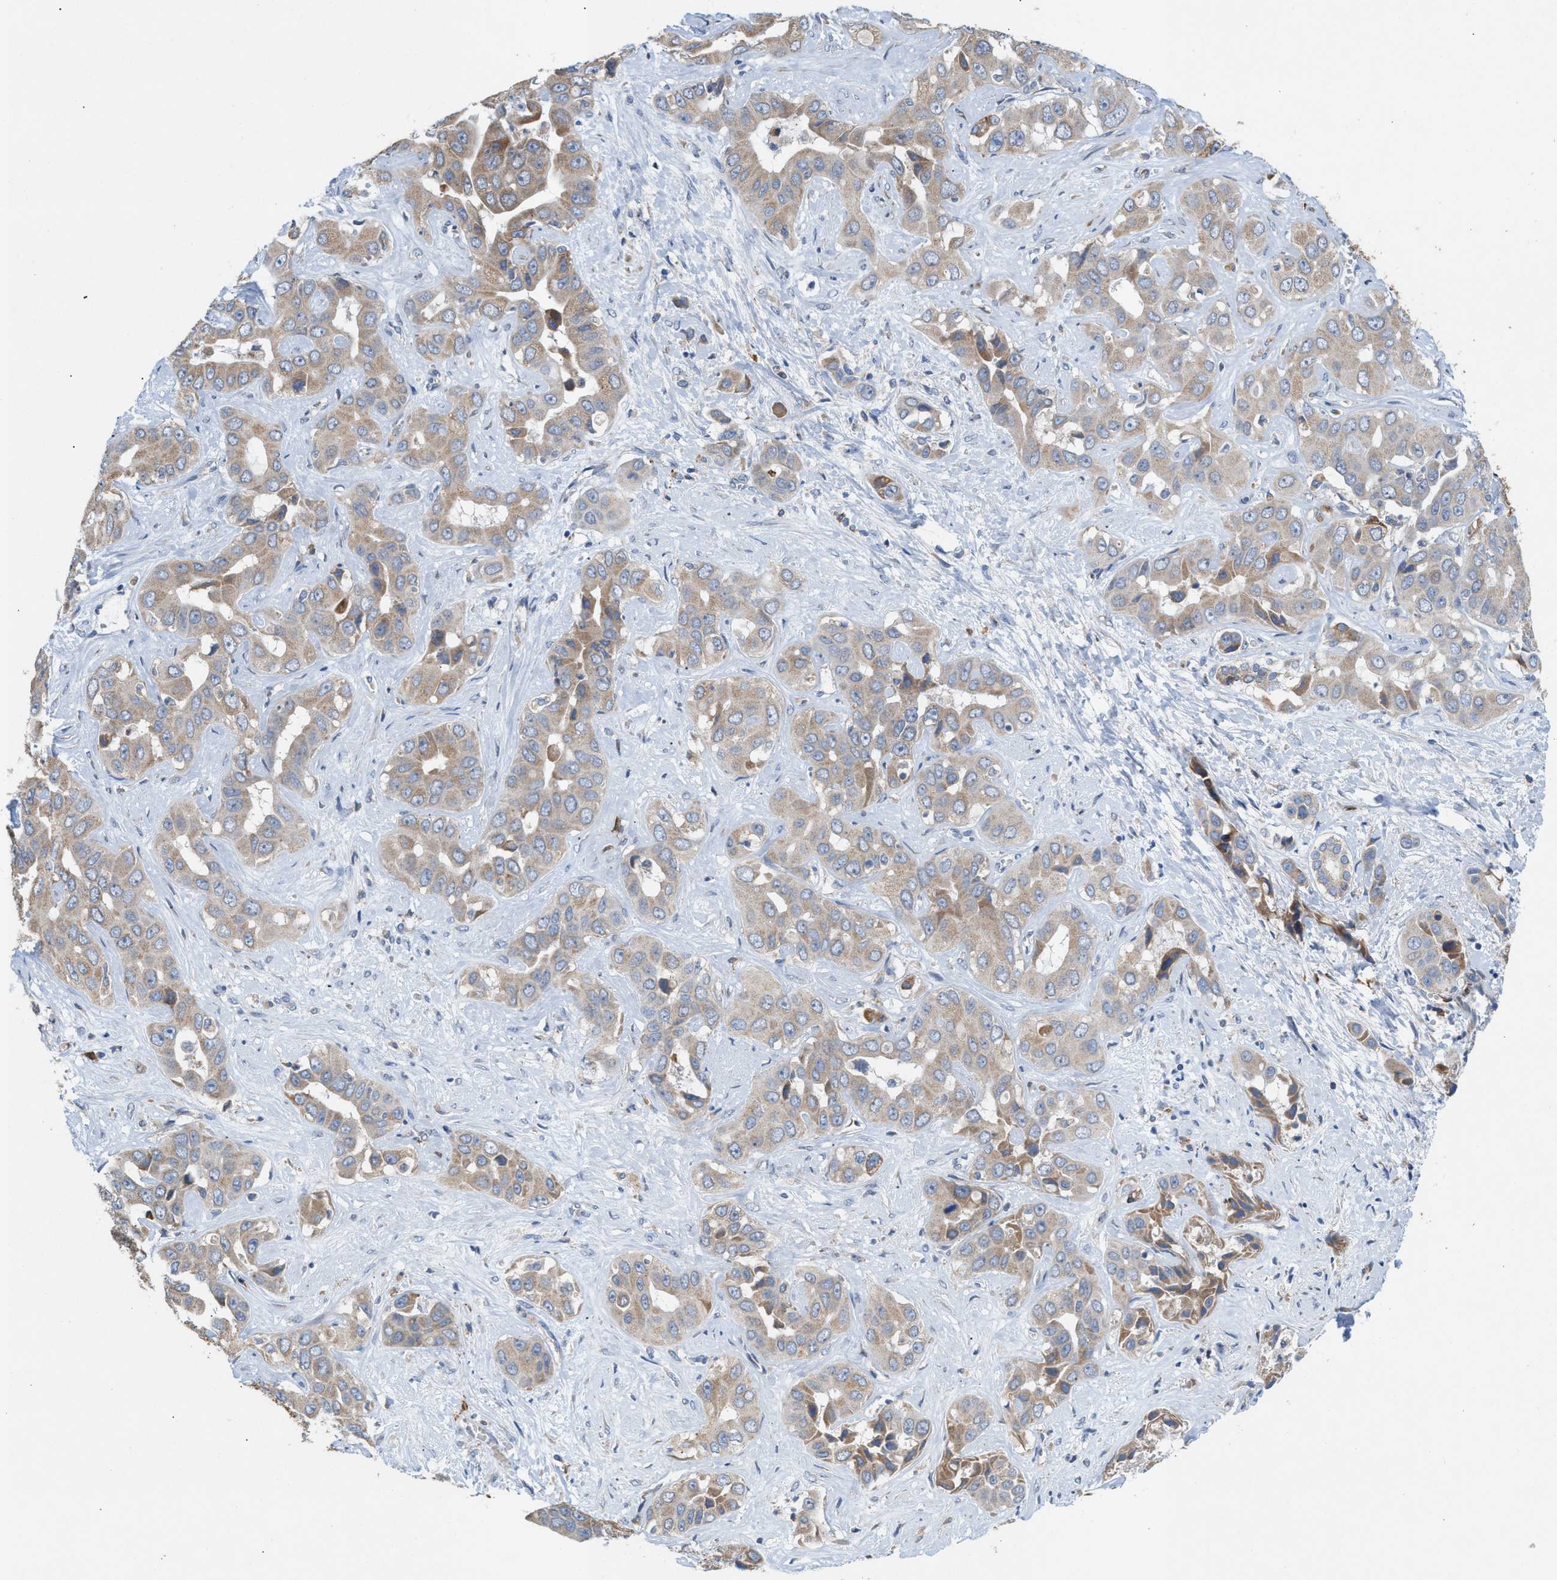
{"staining": {"intensity": "weak", "quantity": ">75%", "location": "cytoplasmic/membranous"}, "tissue": "liver cancer", "cell_type": "Tumor cells", "image_type": "cancer", "snomed": [{"axis": "morphology", "description": "Cholangiocarcinoma"}, {"axis": "topography", "description": "Liver"}], "caption": "This photomicrograph reveals immunohistochemistry (IHC) staining of human liver cholangiocarcinoma, with low weak cytoplasmic/membranous expression in approximately >75% of tumor cells.", "gene": "DYNC2I1", "patient": {"sex": "female", "age": 52}}